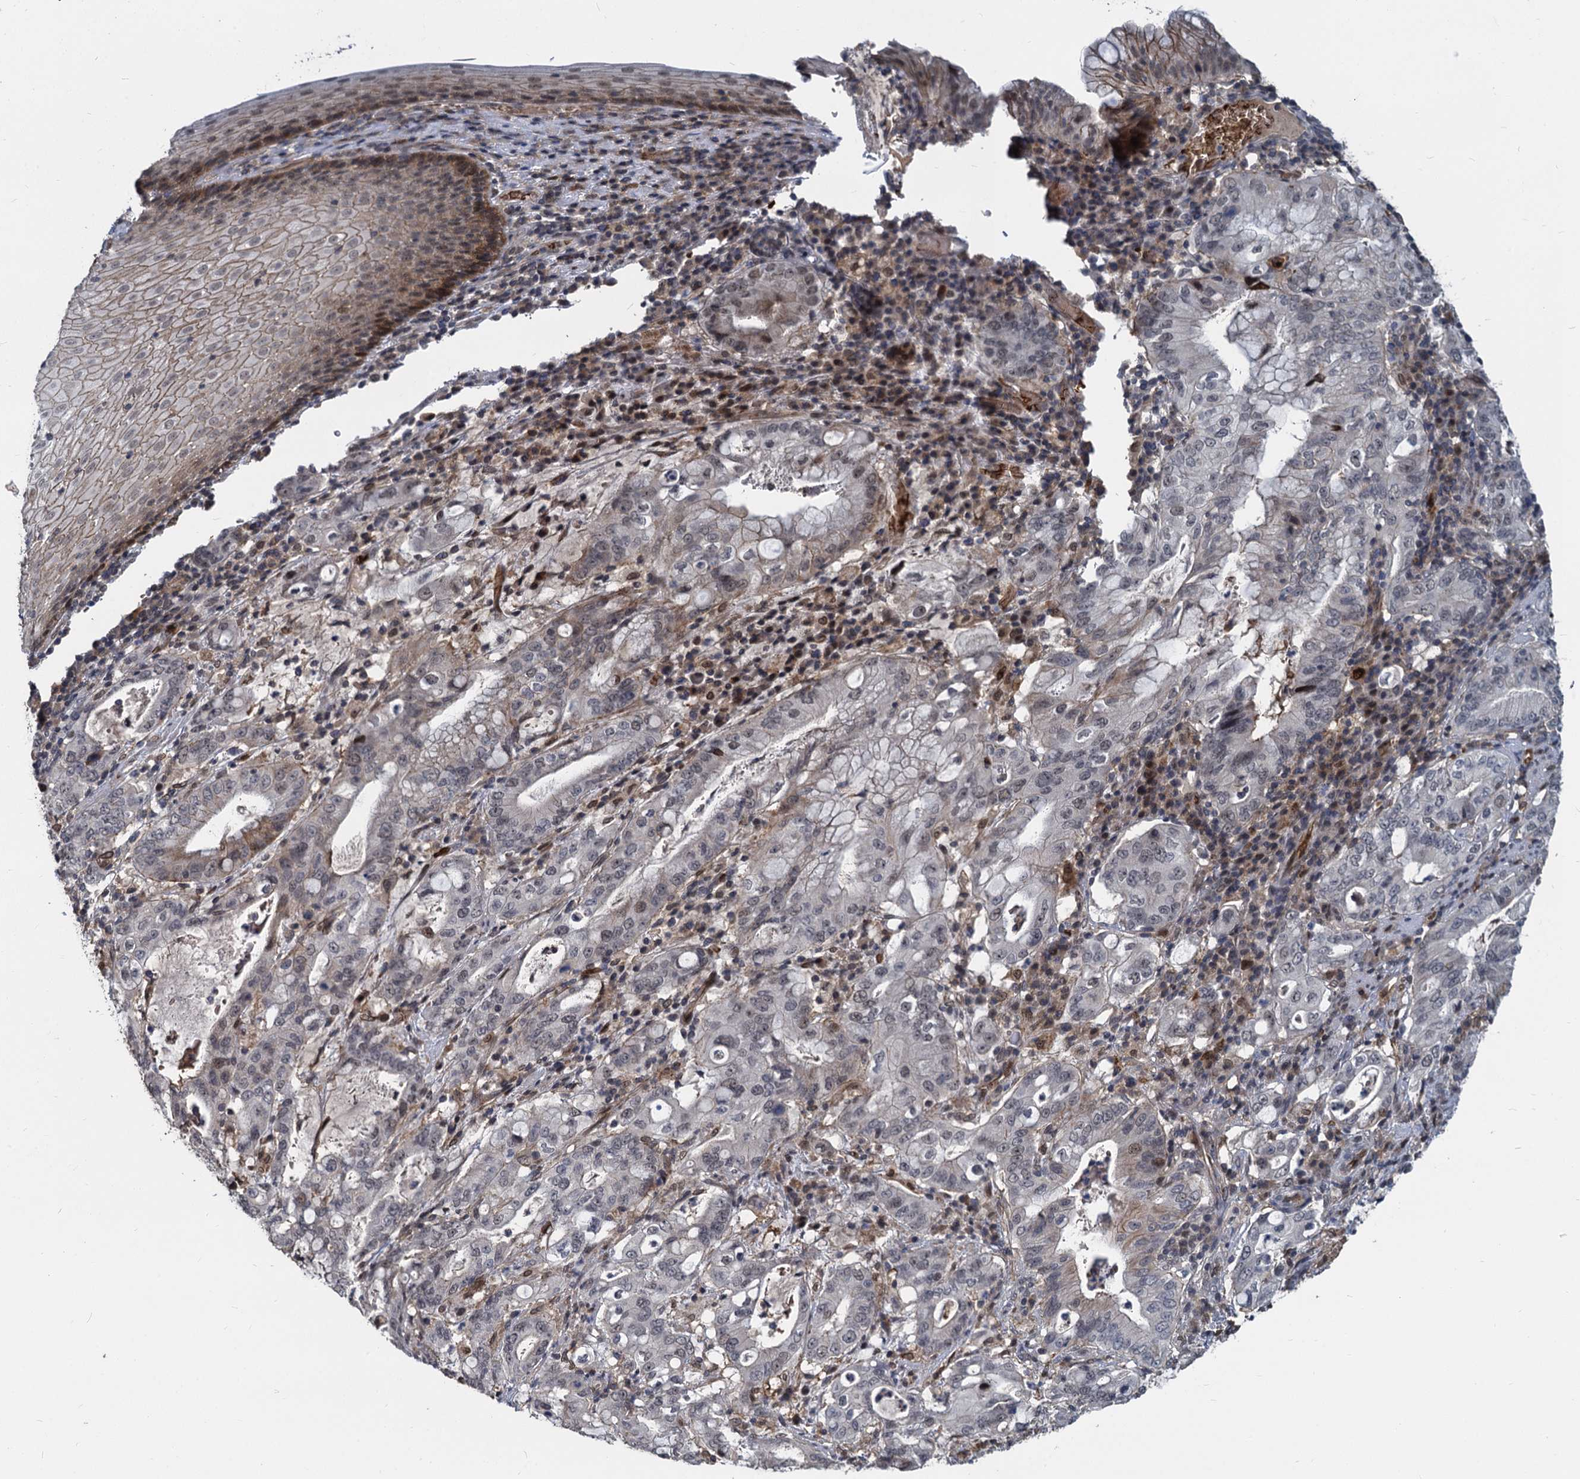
{"staining": {"intensity": "weak", "quantity": "25%-75%", "location": "nuclear"}, "tissue": "stomach cancer", "cell_type": "Tumor cells", "image_type": "cancer", "snomed": [{"axis": "morphology", "description": "Normal tissue, NOS"}, {"axis": "morphology", "description": "Adenocarcinoma, NOS"}, {"axis": "topography", "description": "Esophagus"}, {"axis": "topography", "description": "Stomach, upper"}, {"axis": "topography", "description": "Peripheral nerve tissue"}], "caption": "Brown immunohistochemical staining in human adenocarcinoma (stomach) displays weak nuclear expression in approximately 25%-75% of tumor cells.", "gene": "FANCI", "patient": {"sex": "male", "age": 62}}